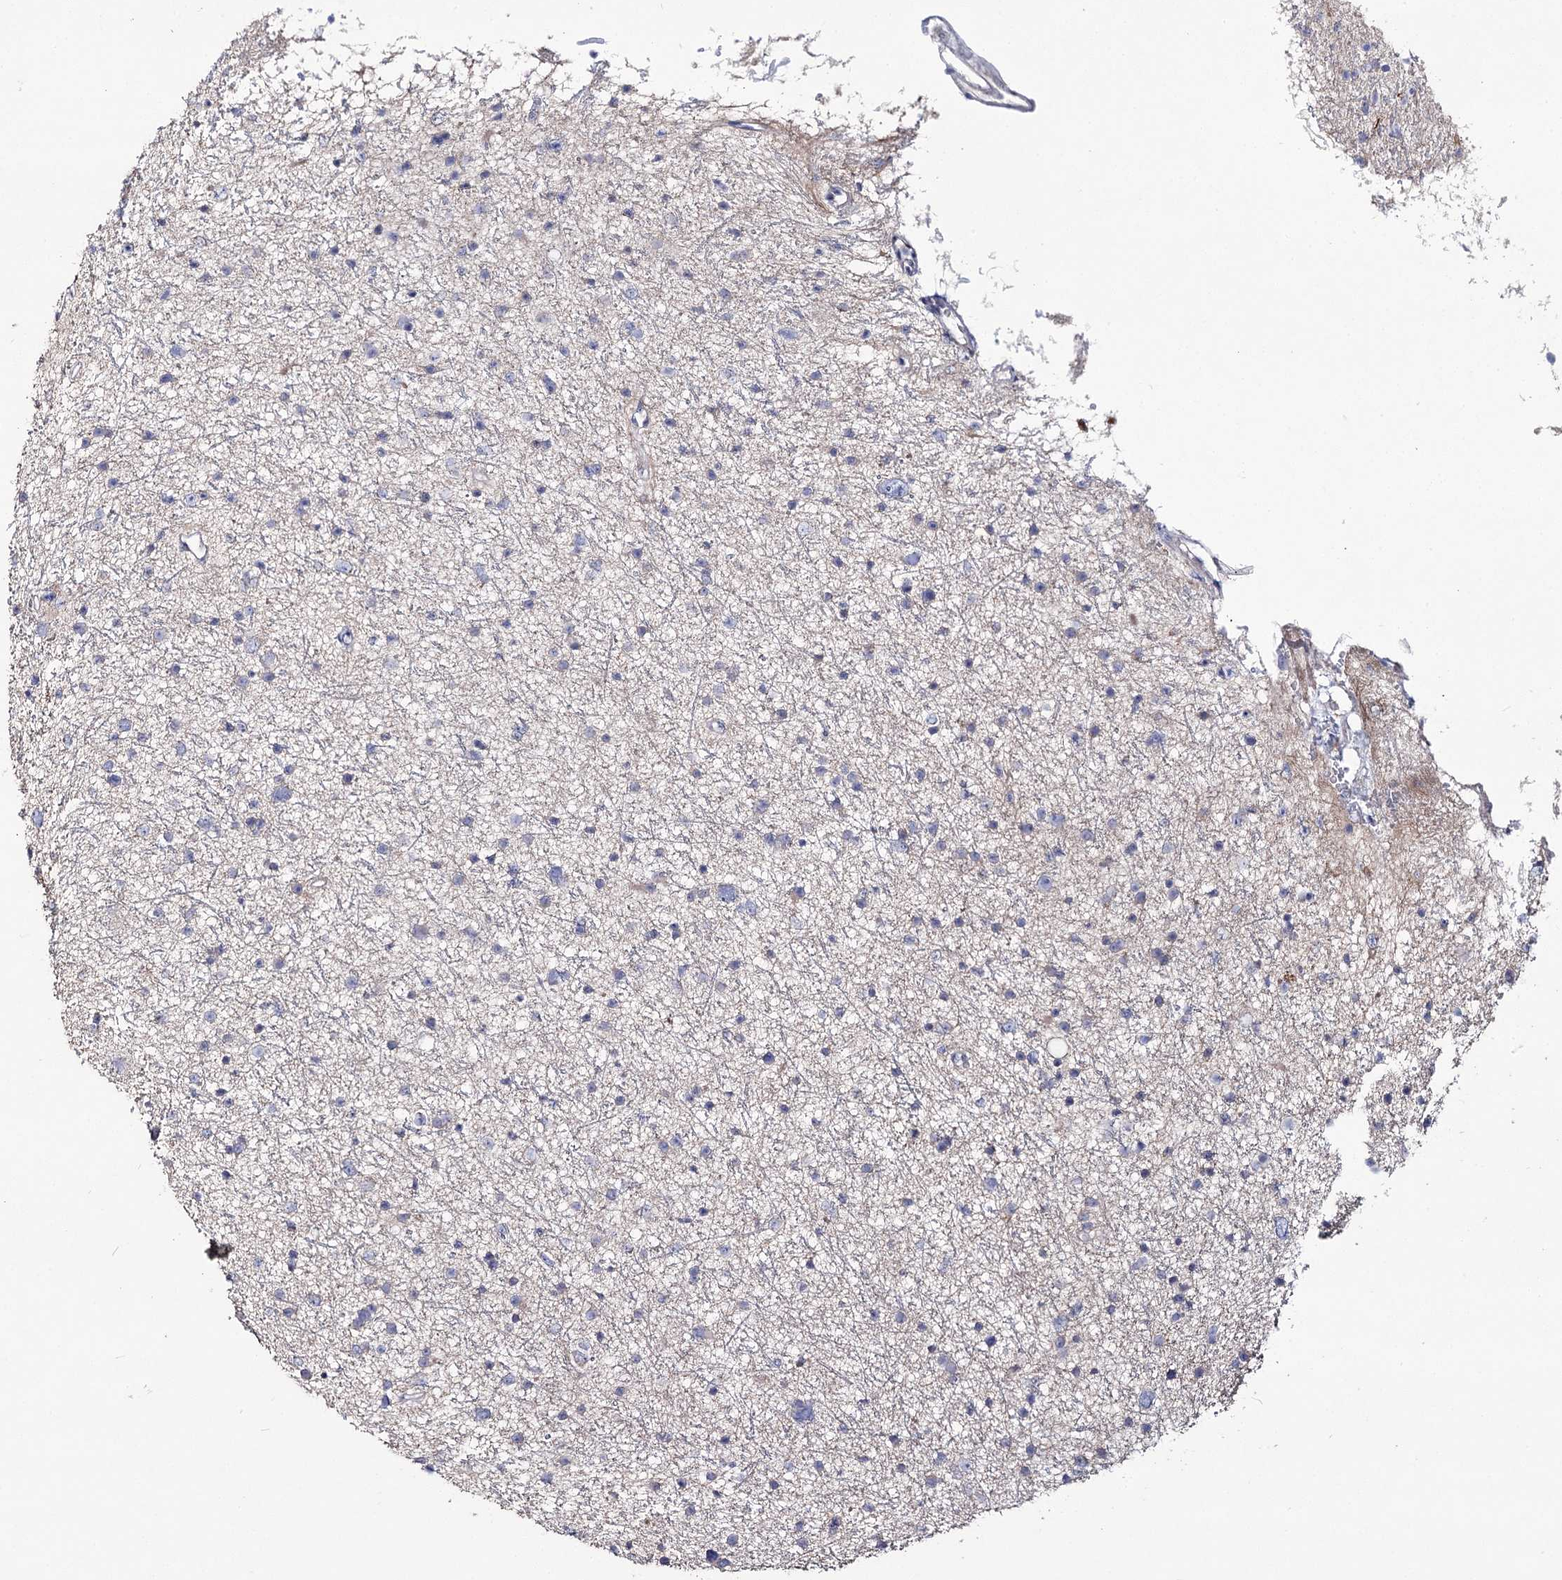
{"staining": {"intensity": "negative", "quantity": "none", "location": "none"}, "tissue": "glioma", "cell_type": "Tumor cells", "image_type": "cancer", "snomed": [{"axis": "morphology", "description": "Glioma, malignant, Low grade"}, {"axis": "topography", "description": "Cerebral cortex"}], "caption": "Malignant glioma (low-grade) stained for a protein using IHC shows no expression tumor cells.", "gene": "NRAP", "patient": {"sex": "female", "age": 39}}